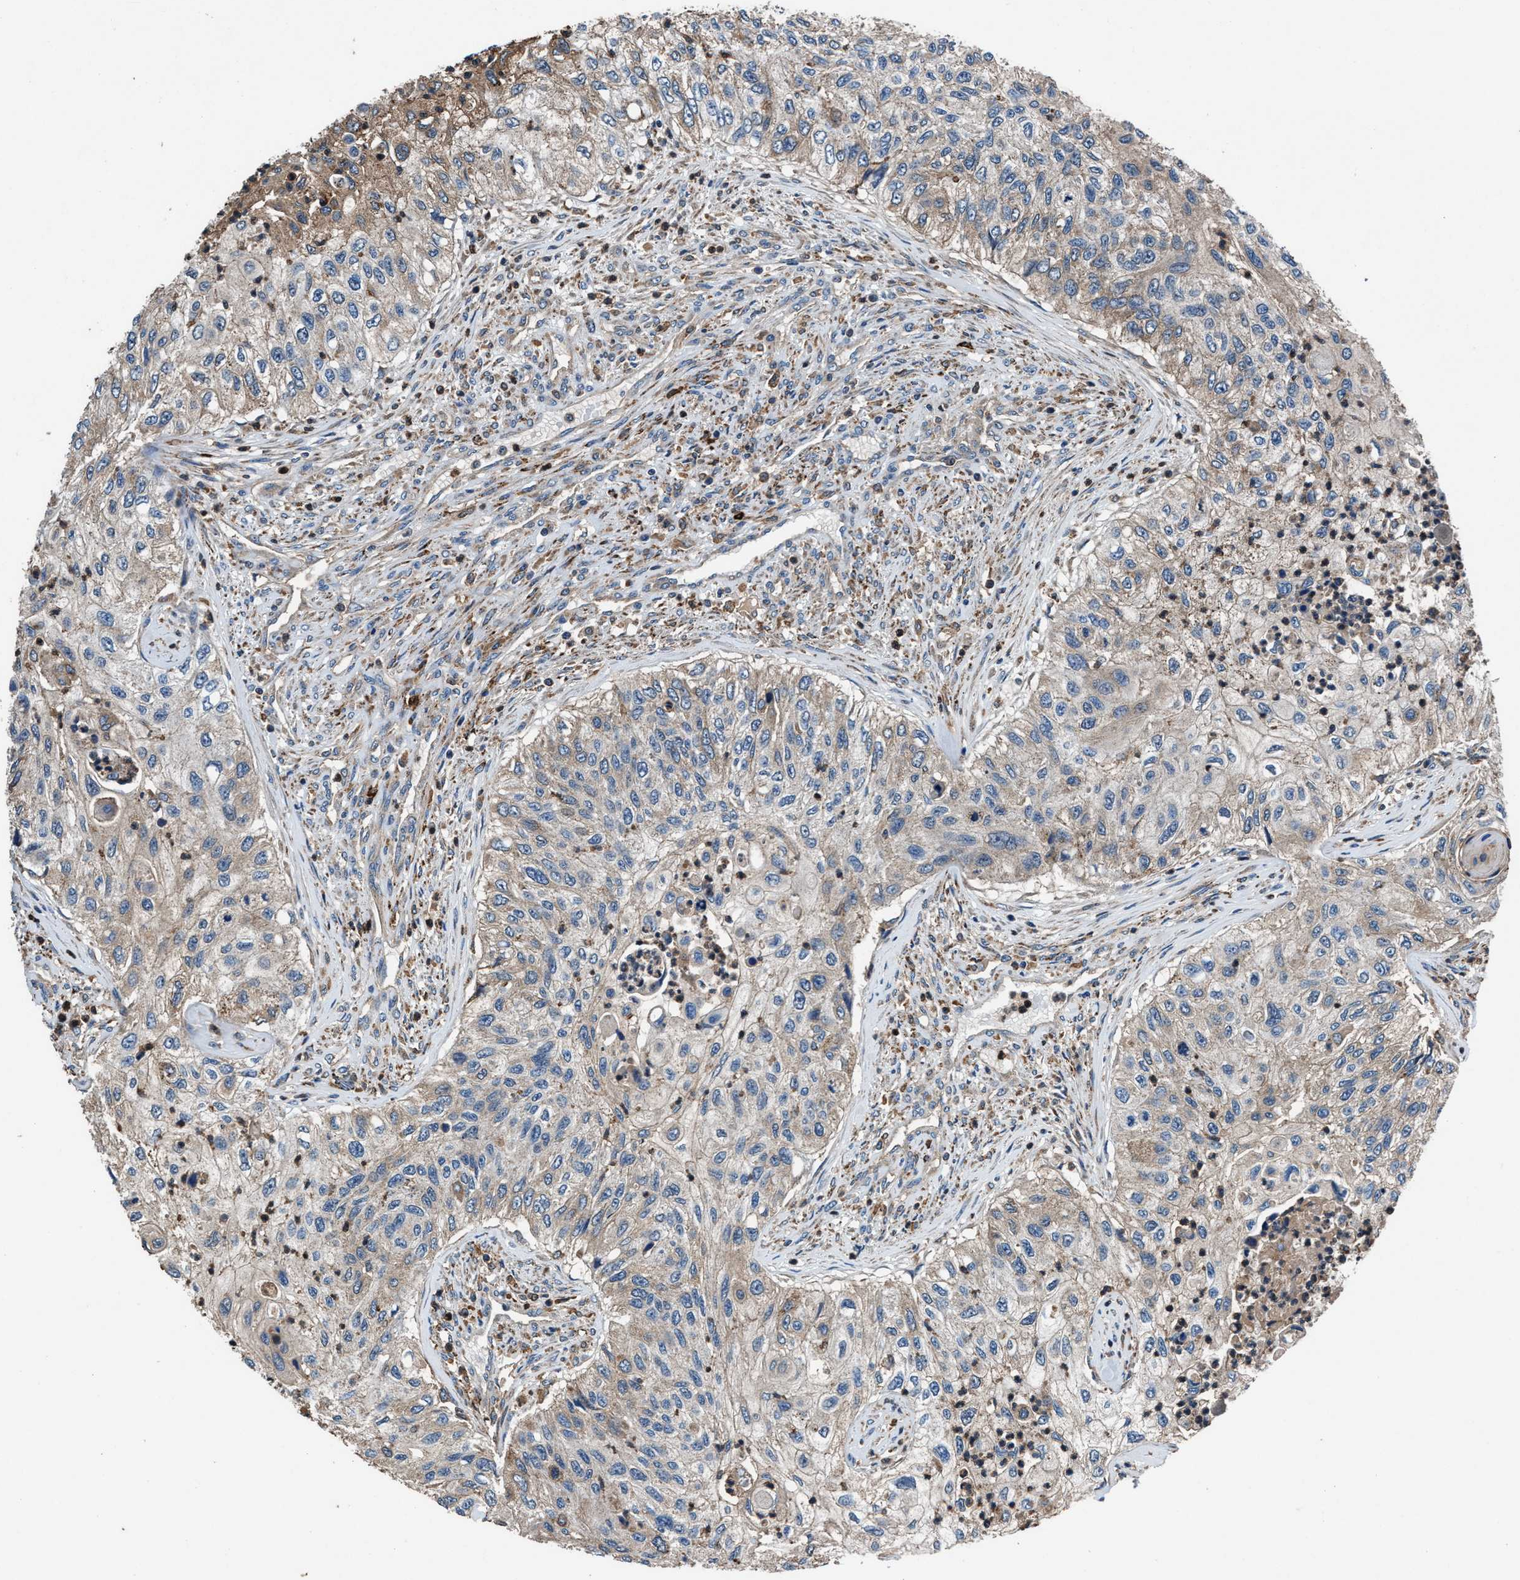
{"staining": {"intensity": "weak", "quantity": "25%-75%", "location": "cytoplasmic/membranous"}, "tissue": "urothelial cancer", "cell_type": "Tumor cells", "image_type": "cancer", "snomed": [{"axis": "morphology", "description": "Urothelial carcinoma, High grade"}, {"axis": "topography", "description": "Urinary bladder"}], "caption": "An image of urothelial carcinoma (high-grade) stained for a protein demonstrates weak cytoplasmic/membranous brown staining in tumor cells.", "gene": "FAM221A", "patient": {"sex": "female", "age": 60}}